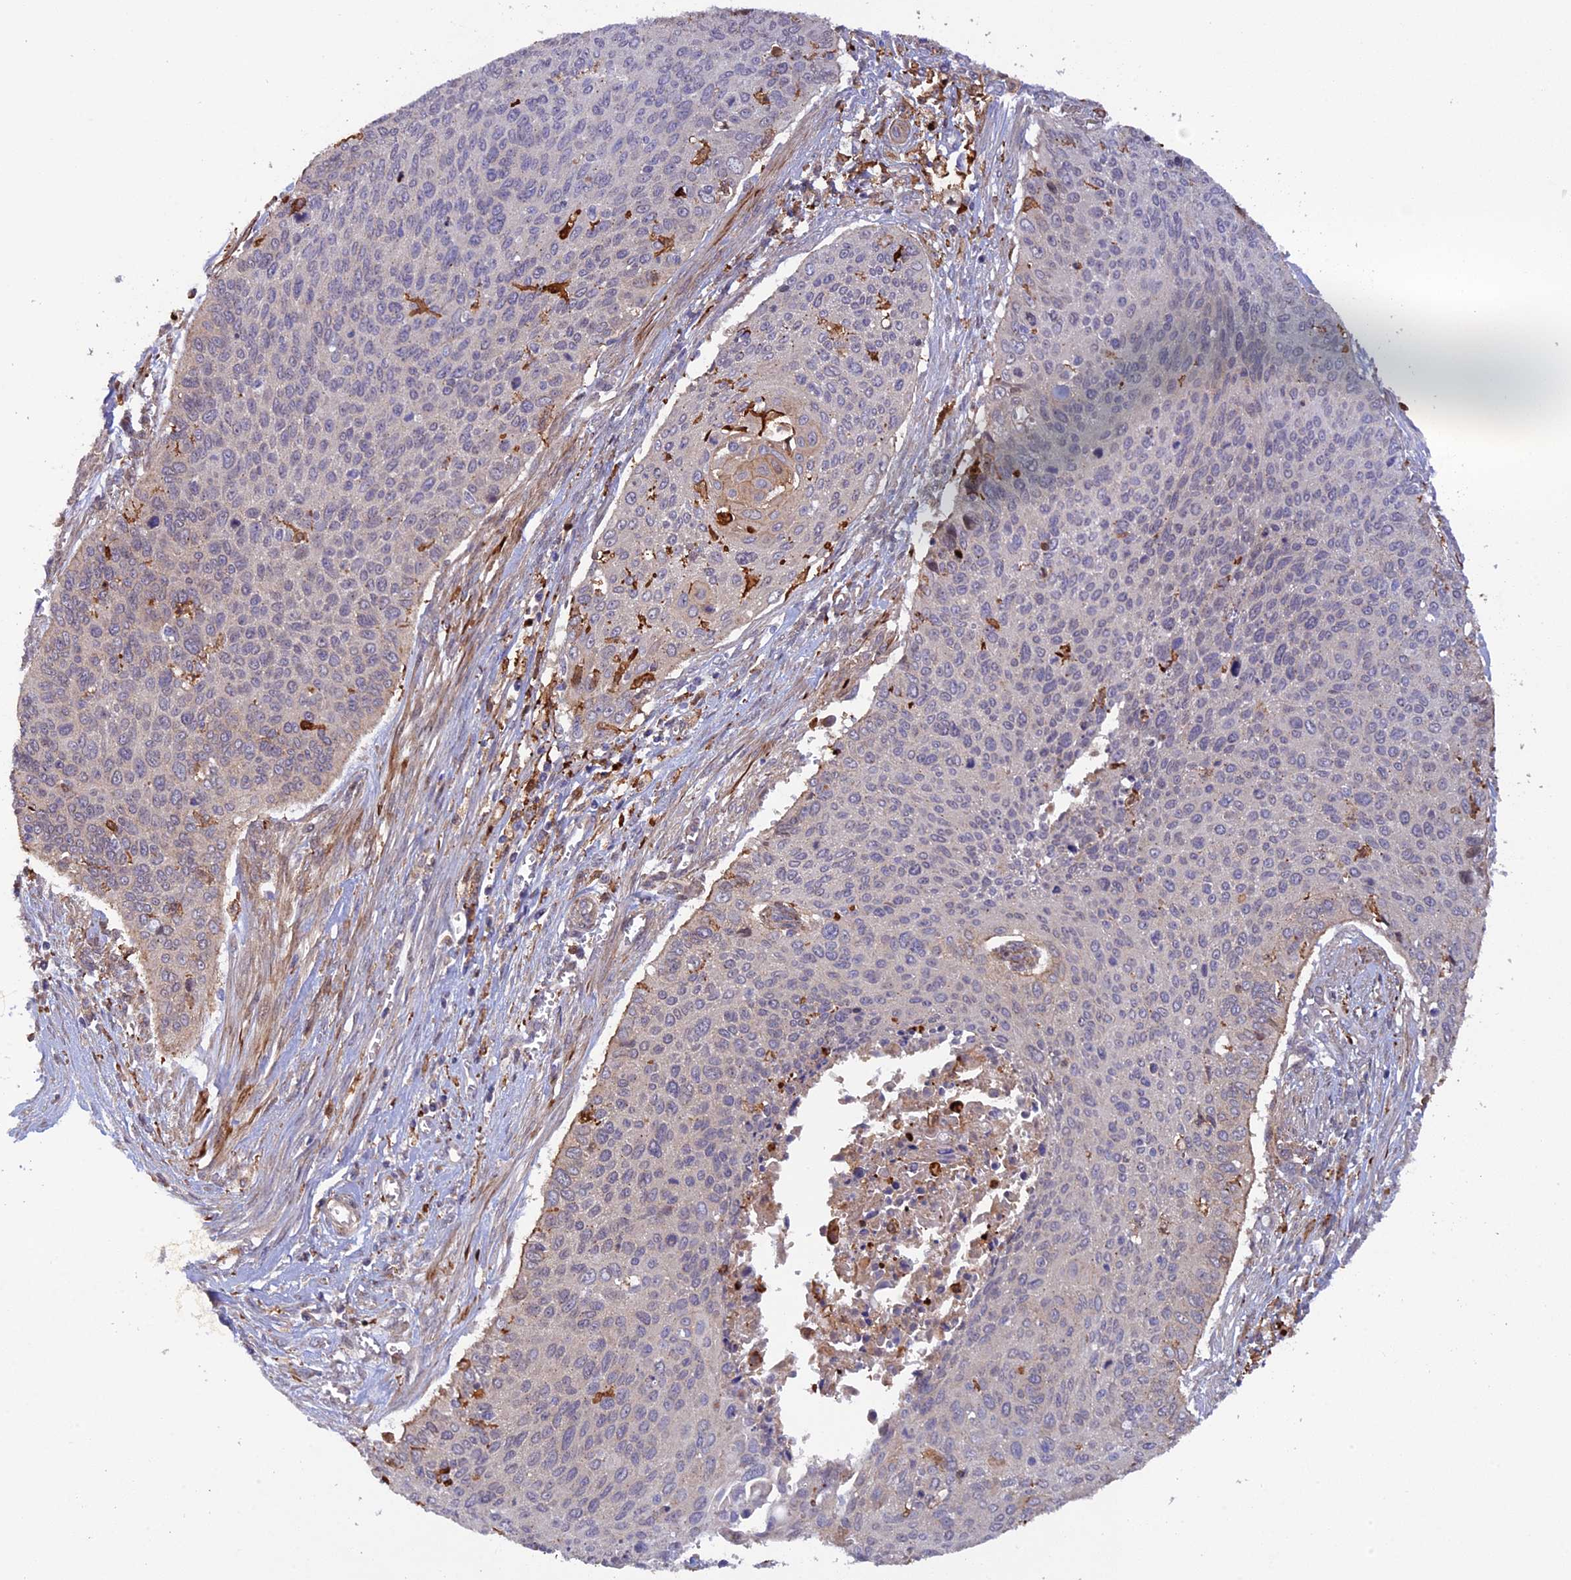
{"staining": {"intensity": "negative", "quantity": "none", "location": "none"}, "tissue": "cervical cancer", "cell_type": "Tumor cells", "image_type": "cancer", "snomed": [{"axis": "morphology", "description": "Squamous cell carcinoma, NOS"}, {"axis": "topography", "description": "Cervix"}], "caption": "A micrograph of squamous cell carcinoma (cervical) stained for a protein exhibits no brown staining in tumor cells.", "gene": "FERMT1", "patient": {"sex": "female", "age": 55}}